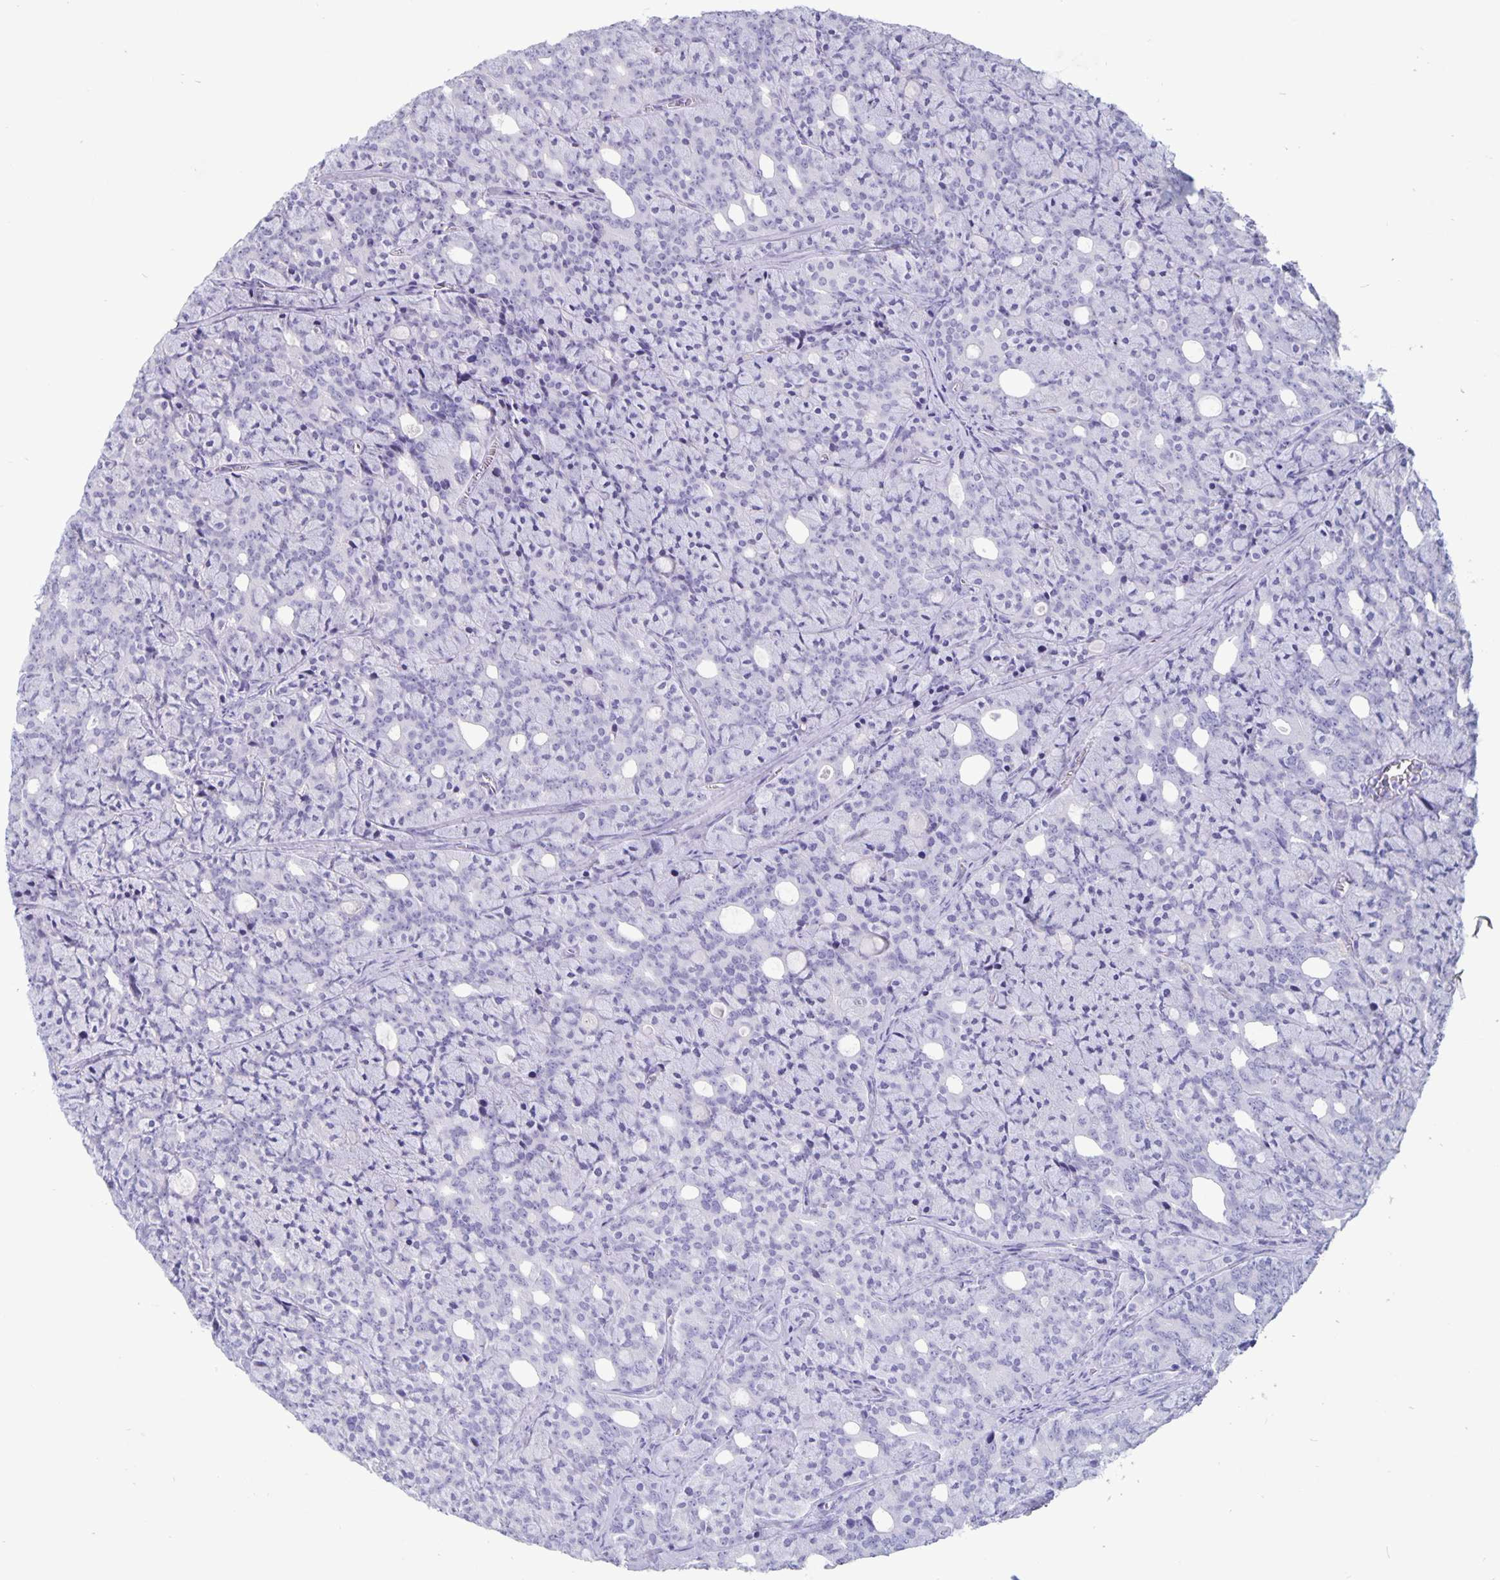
{"staining": {"intensity": "negative", "quantity": "none", "location": "none"}, "tissue": "prostate cancer", "cell_type": "Tumor cells", "image_type": "cancer", "snomed": [{"axis": "morphology", "description": "Adenocarcinoma, High grade"}, {"axis": "topography", "description": "Prostate"}], "caption": "High-grade adenocarcinoma (prostate) stained for a protein using immunohistochemistry (IHC) displays no expression tumor cells.", "gene": "BPIFA3", "patient": {"sex": "male", "age": 84}}